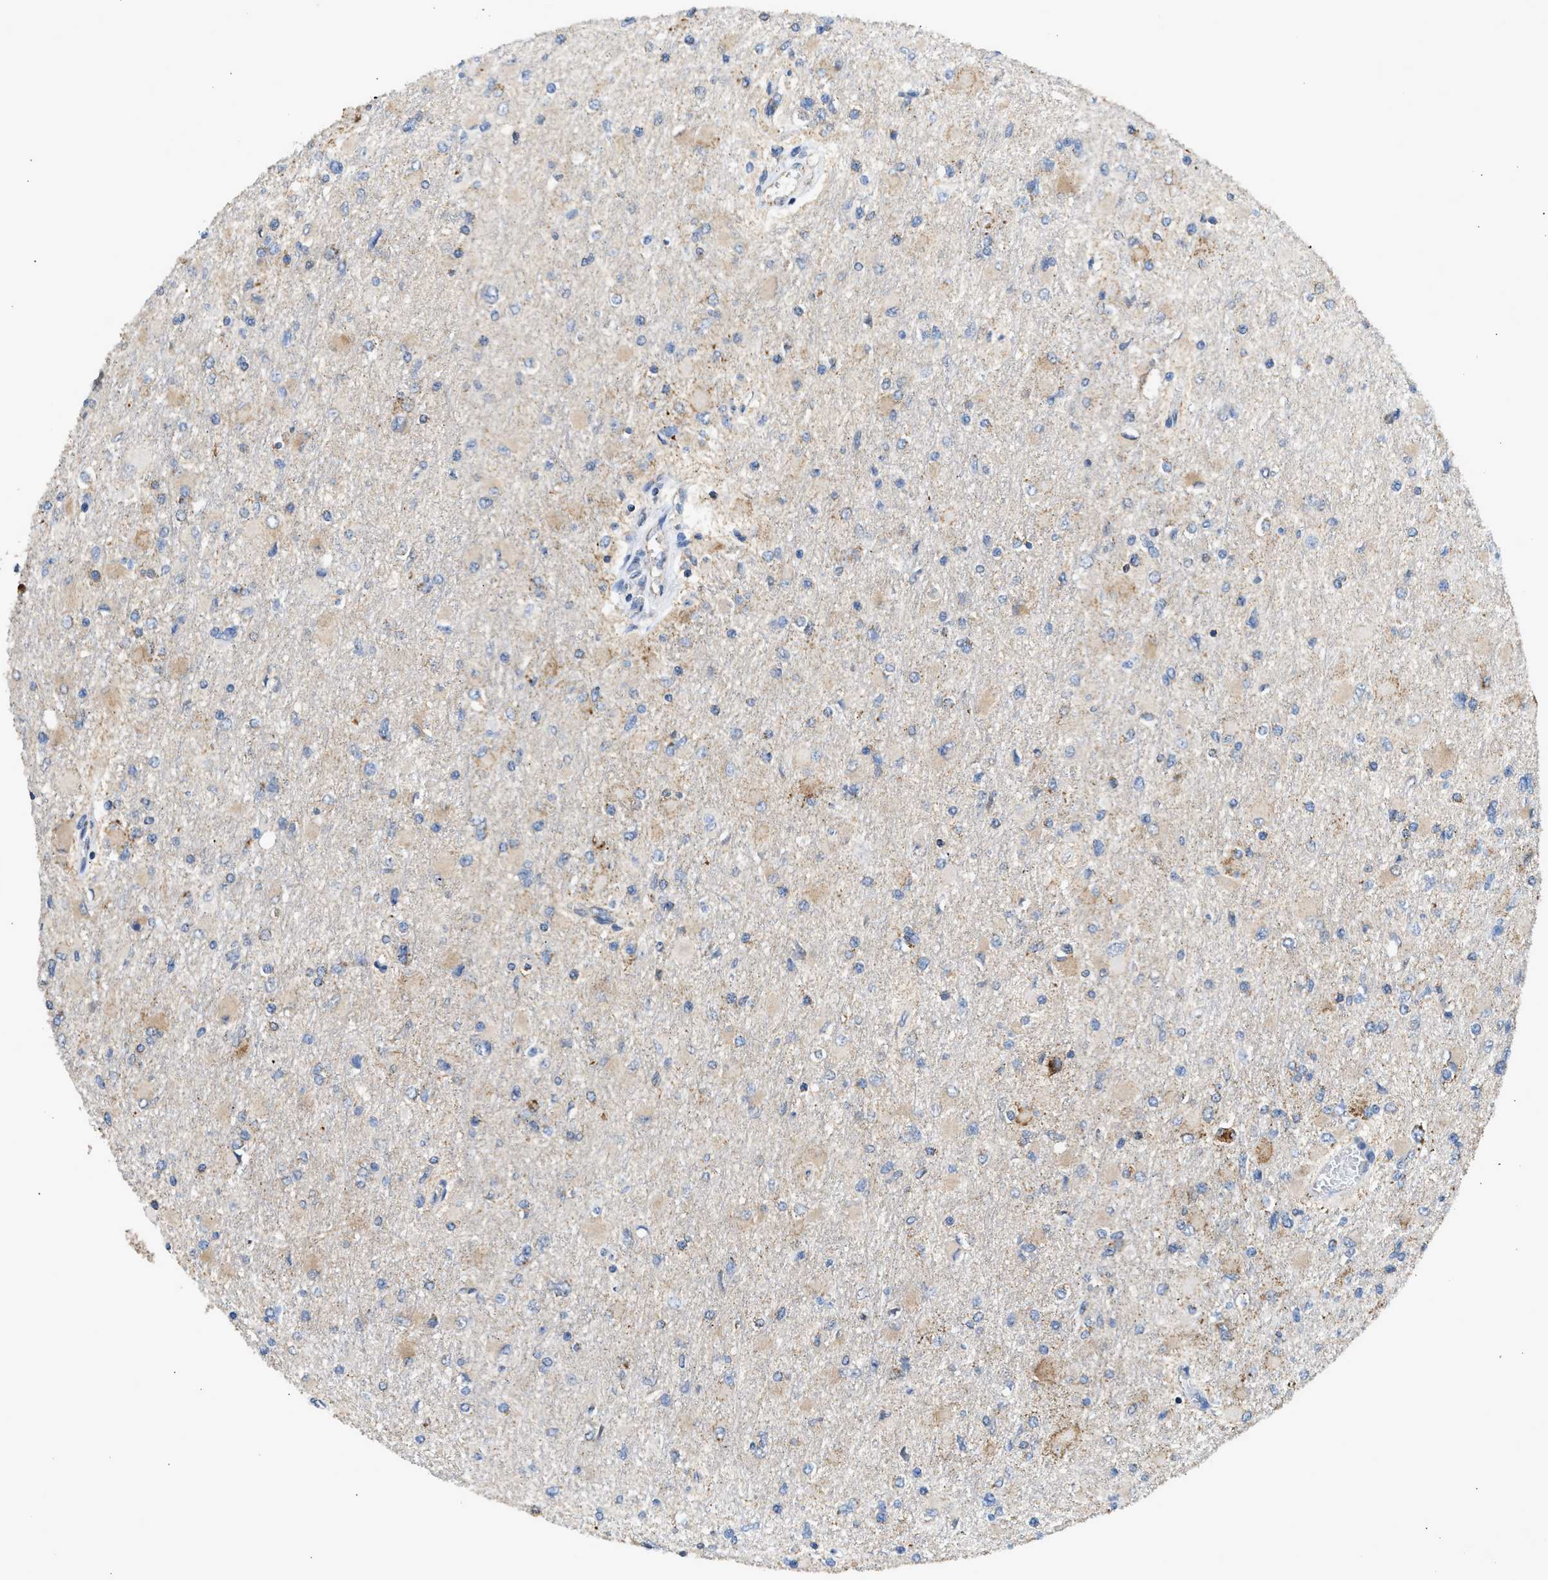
{"staining": {"intensity": "weak", "quantity": "<25%", "location": "cytoplasmic/membranous"}, "tissue": "glioma", "cell_type": "Tumor cells", "image_type": "cancer", "snomed": [{"axis": "morphology", "description": "Glioma, malignant, High grade"}, {"axis": "topography", "description": "Cerebral cortex"}], "caption": "IHC image of neoplastic tissue: glioma stained with DAB exhibits no significant protein staining in tumor cells. Brightfield microscopy of IHC stained with DAB (brown) and hematoxylin (blue), captured at high magnification.", "gene": "GOT2", "patient": {"sex": "female", "age": 36}}